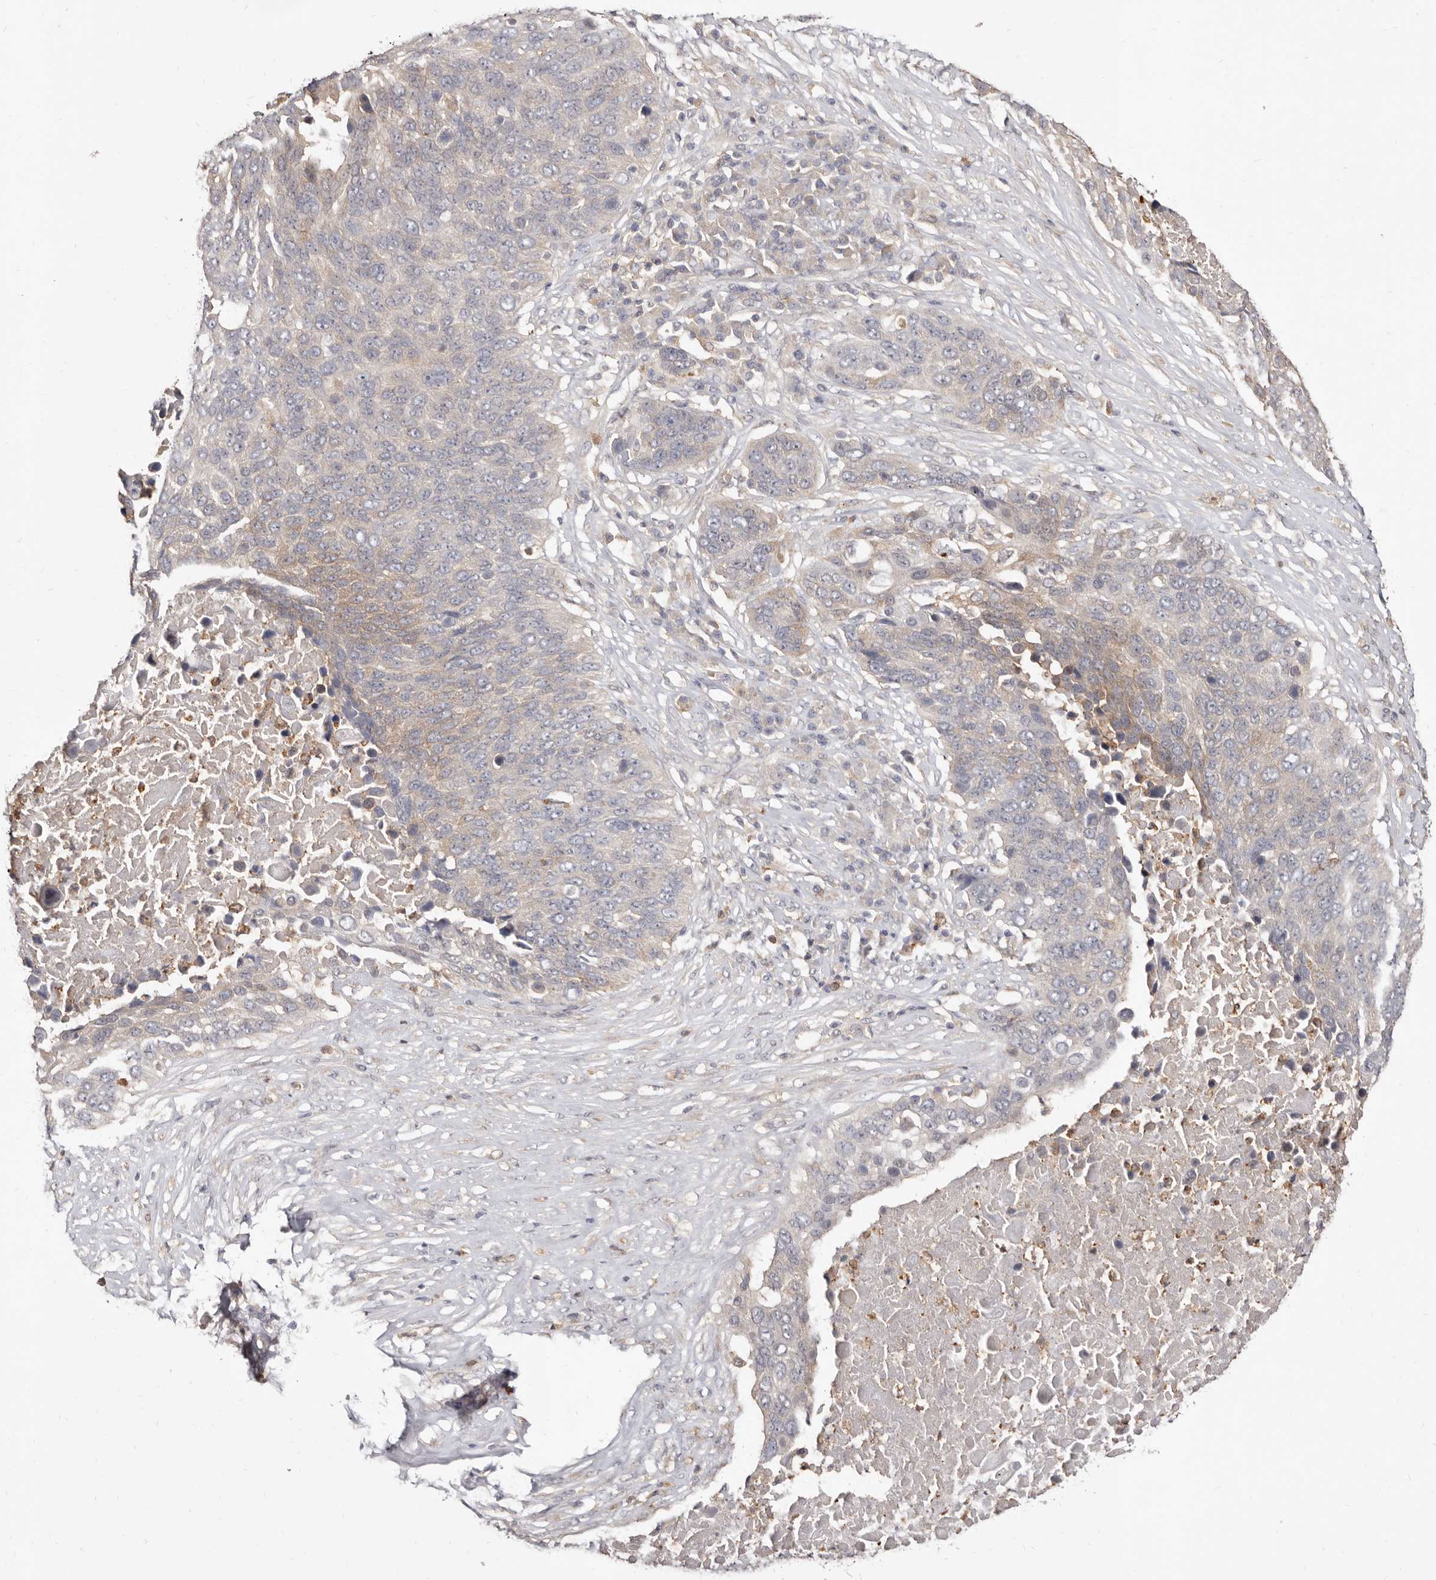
{"staining": {"intensity": "weak", "quantity": "<25%", "location": "cytoplasmic/membranous"}, "tissue": "lung cancer", "cell_type": "Tumor cells", "image_type": "cancer", "snomed": [{"axis": "morphology", "description": "Squamous cell carcinoma, NOS"}, {"axis": "topography", "description": "Lung"}], "caption": "Tumor cells show no significant staining in squamous cell carcinoma (lung).", "gene": "TC2N", "patient": {"sex": "male", "age": 66}}